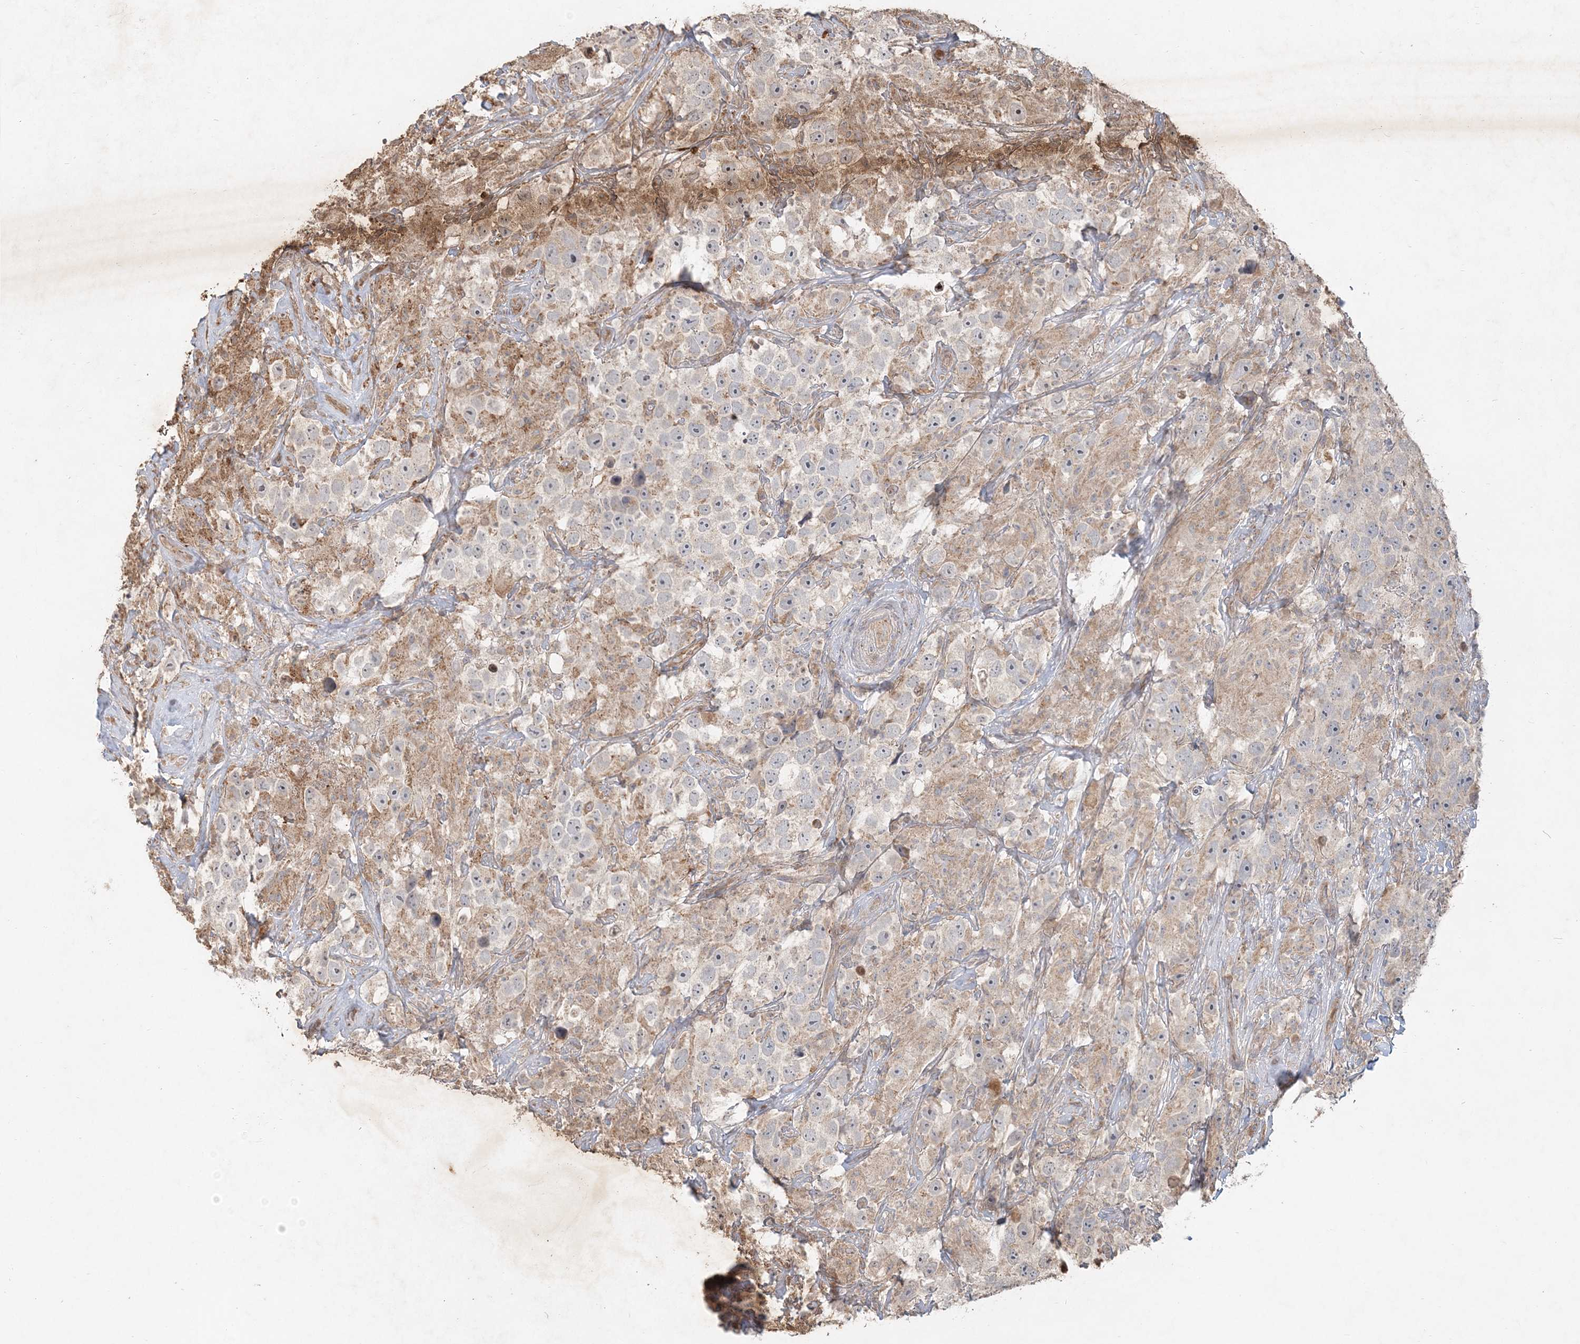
{"staining": {"intensity": "weak", "quantity": "25%-75%", "location": "cytoplasmic/membranous"}, "tissue": "testis cancer", "cell_type": "Tumor cells", "image_type": "cancer", "snomed": [{"axis": "morphology", "description": "Seminoma, NOS"}, {"axis": "topography", "description": "Testis"}], "caption": "A high-resolution histopathology image shows IHC staining of testis seminoma, which exhibits weak cytoplasmic/membranous staining in about 25%-75% of tumor cells.", "gene": "RAB14", "patient": {"sex": "male", "age": 49}}